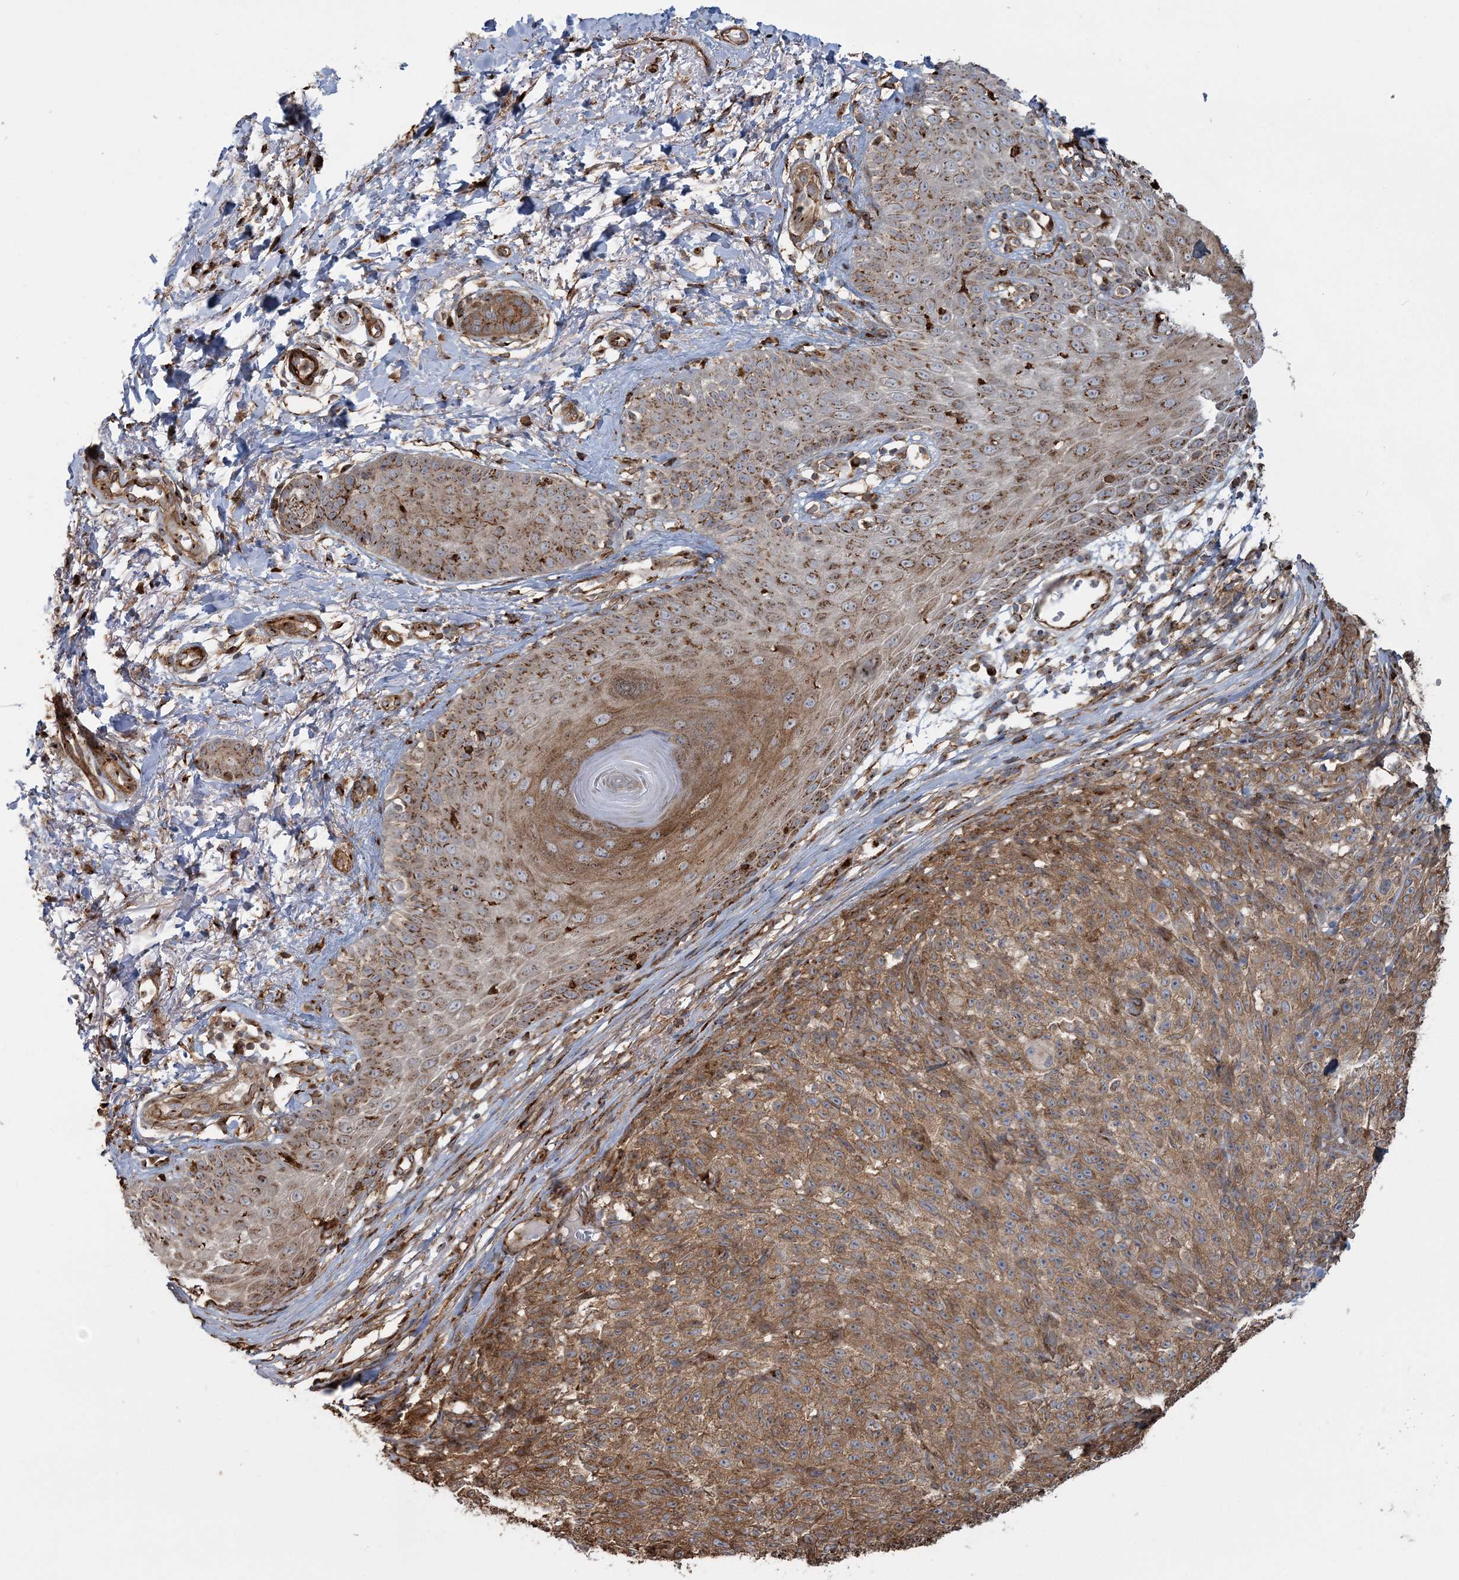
{"staining": {"intensity": "moderate", "quantity": ">75%", "location": "cytoplasmic/membranous"}, "tissue": "melanoma", "cell_type": "Tumor cells", "image_type": "cancer", "snomed": [{"axis": "morphology", "description": "Malignant melanoma, NOS"}, {"axis": "topography", "description": "Skin"}], "caption": "Approximately >75% of tumor cells in melanoma exhibit moderate cytoplasmic/membranous protein staining as visualized by brown immunohistochemical staining.", "gene": "TRAF3IP2", "patient": {"sex": "female", "age": 82}}